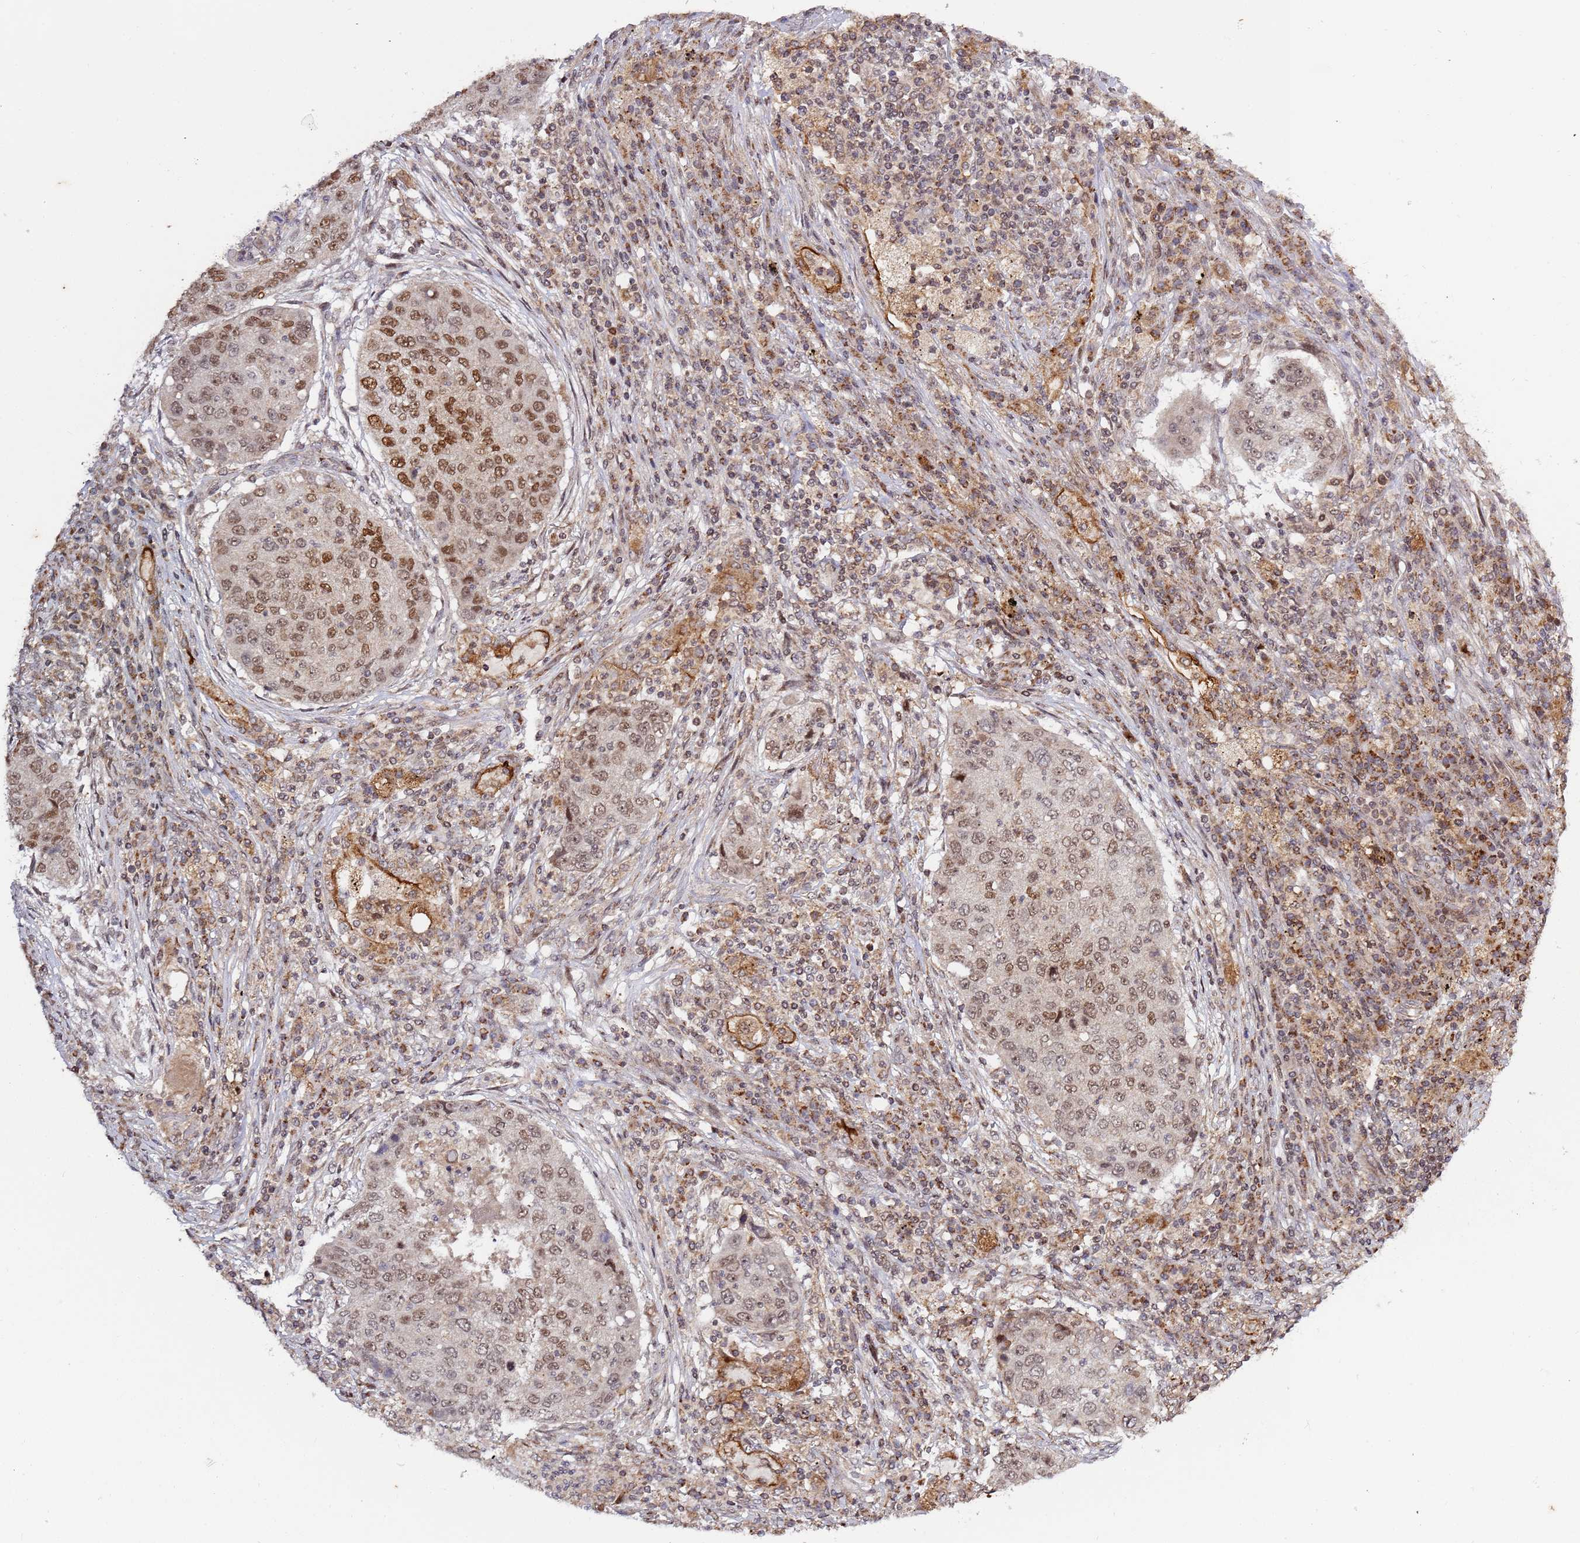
{"staining": {"intensity": "moderate", "quantity": ">75%", "location": "nuclear"}, "tissue": "lung cancer", "cell_type": "Tumor cells", "image_type": "cancer", "snomed": [{"axis": "morphology", "description": "Squamous cell carcinoma, NOS"}, {"axis": "topography", "description": "Lung"}], "caption": "The photomicrograph reveals immunohistochemical staining of squamous cell carcinoma (lung). There is moderate nuclear expression is identified in approximately >75% of tumor cells. (Brightfield microscopy of DAB IHC at high magnification).", "gene": "RCOR2", "patient": {"sex": "female", "age": 63}}